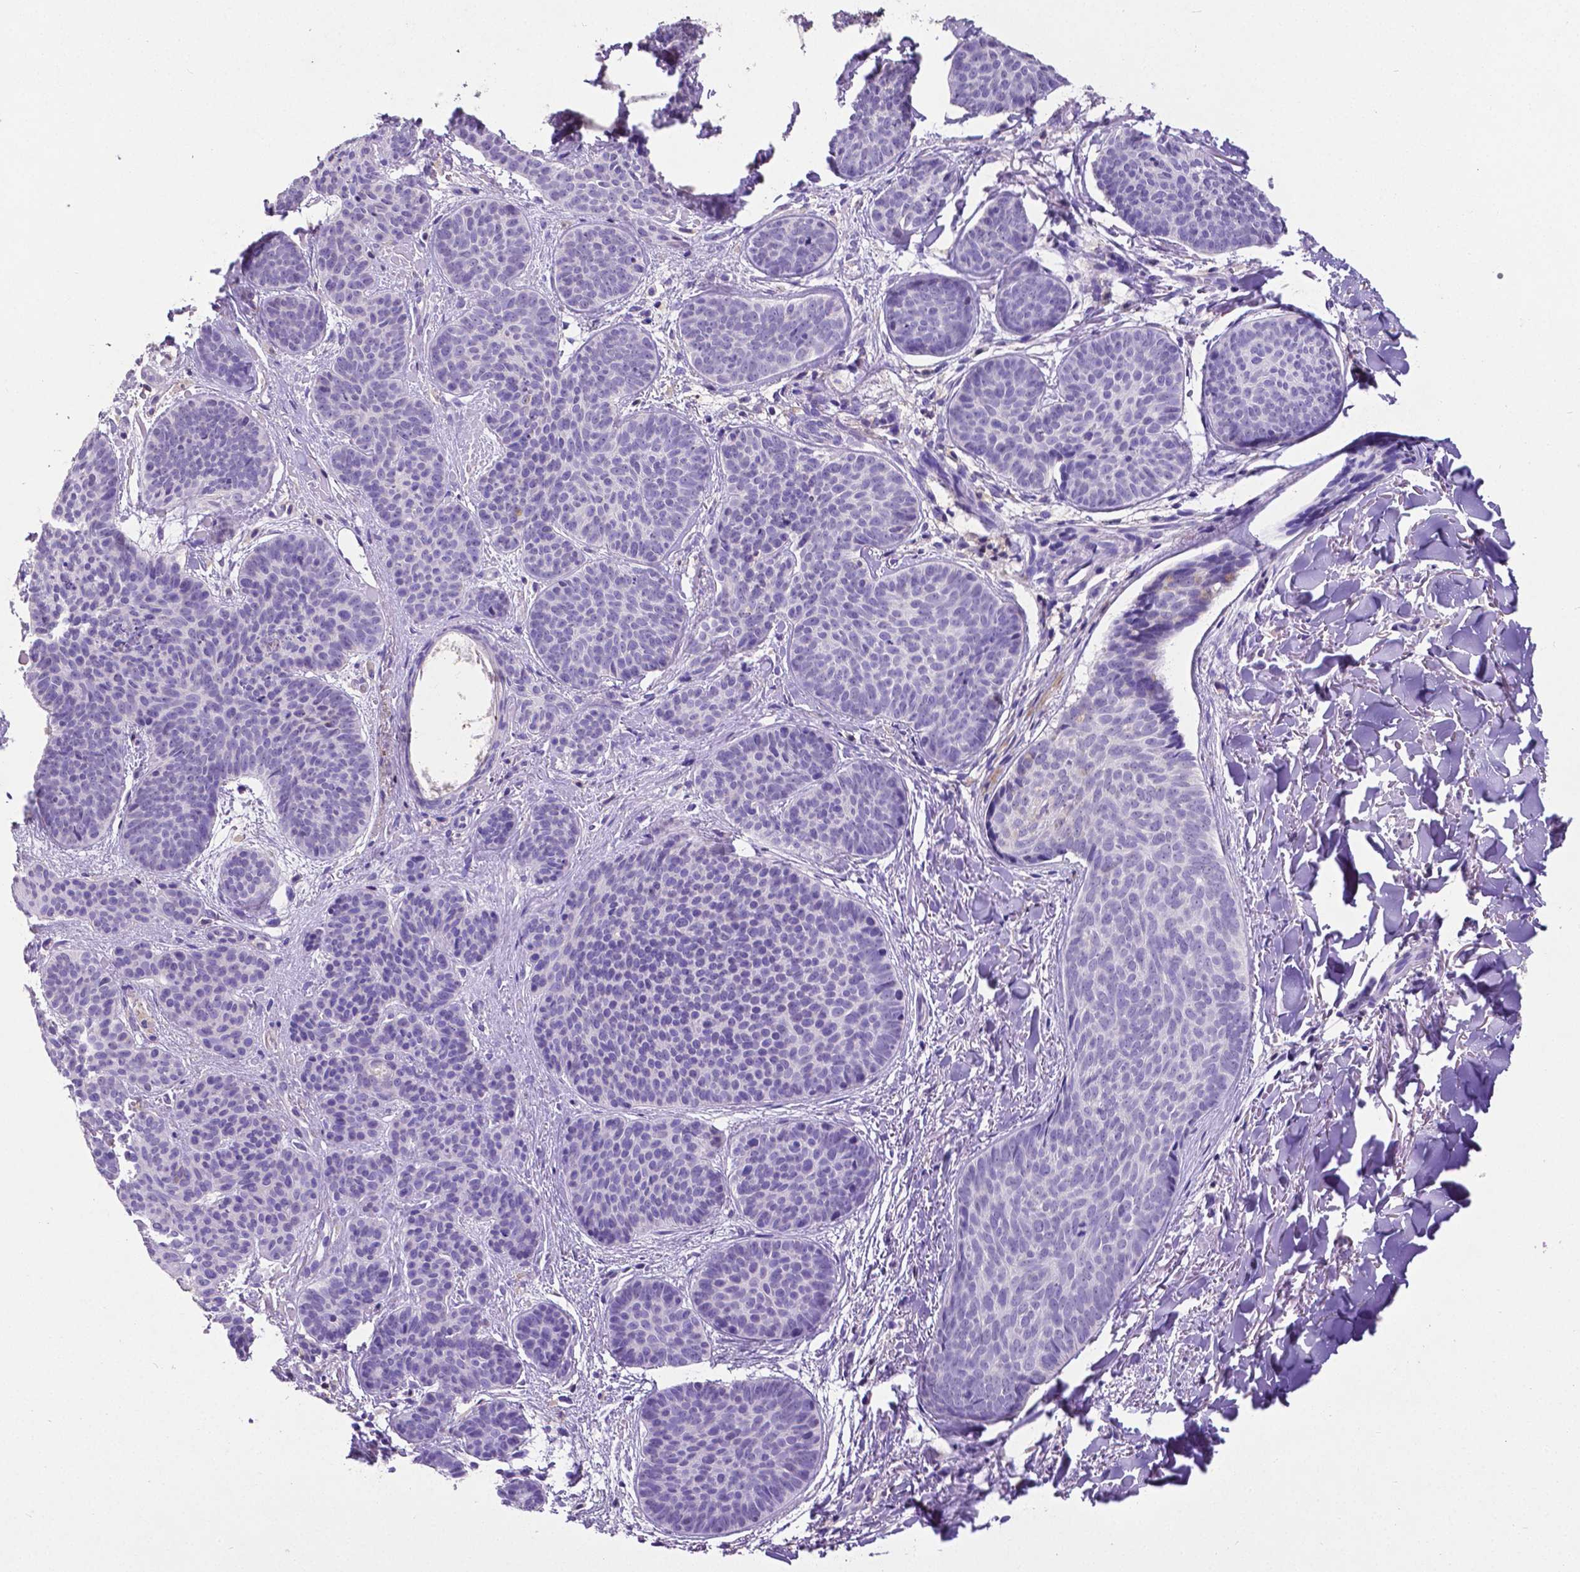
{"staining": {"intensity": "negative", "quantity": "none", "location": "none"}, "tissue": "skin cancer", "cell_type": "Tumor cells", "image_type": "cancer", "snomed": [{"axis": "morphology", "description": "Basal cell carcinoma"}, {"axis": "topography", "description": "Skin"}], "caption": "Immunohistochemical staining of human skin basal cell carcinoma exhibits no significant staining in tumor cells.", "gene": "CD4", "patient": {"sex": "female", "age": 82}}